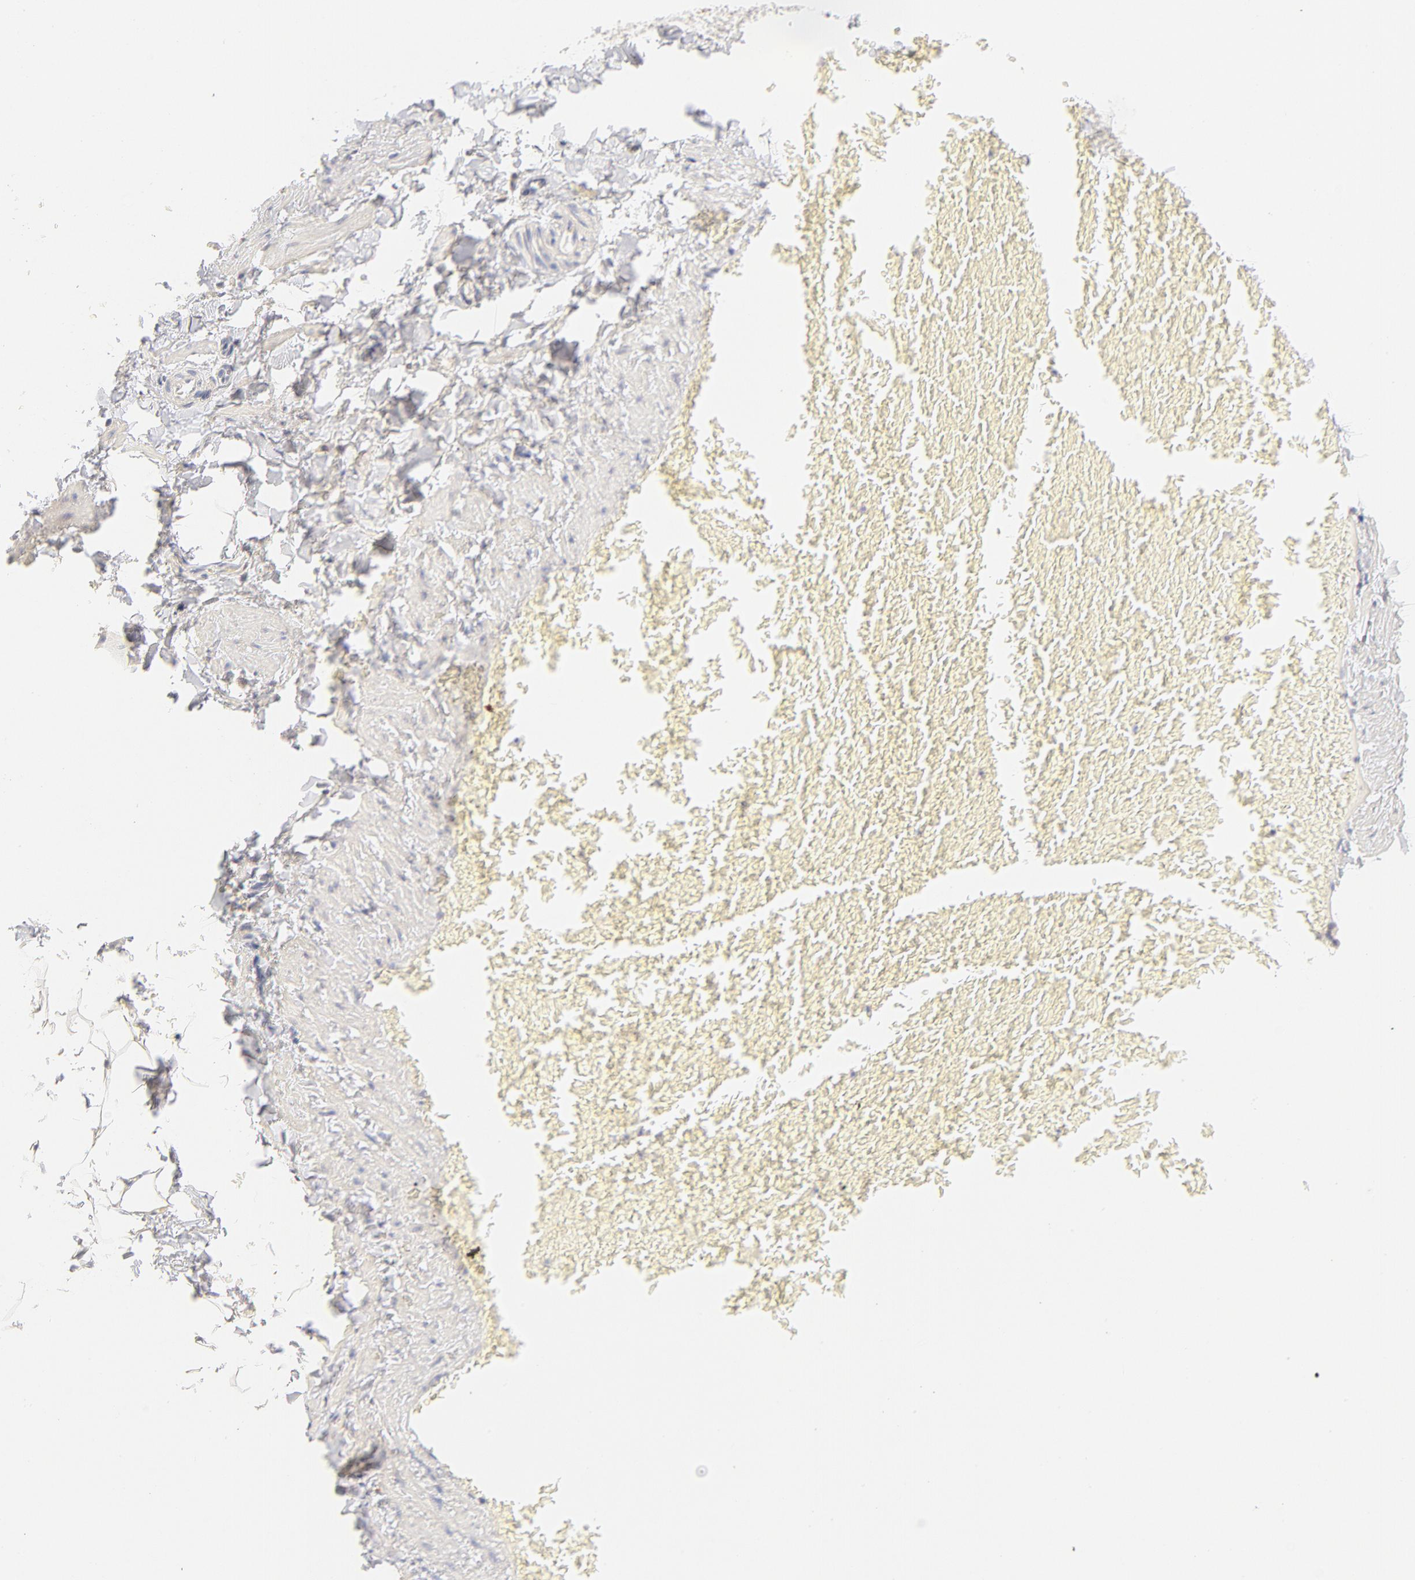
{"staining": {"intensity": "weak", "quantity": "<25%", "location": "cytoplasmic/membranous"}, "tissue": "adipose tissue", "cell_type": "Adipocytes", "image_type": "normal", "snomed": [{"axis": "morphology", "description": "Normal tissue, NOS"}, {"axis": "topography", "description": "Vascular tissue"}], "caption": "Immunohistochemistry of unremarkable adipose tissue exhibits no expression in adipocytes. (Brightfield microscopy of DAB (3,3'-diaminobenzidine) immunohistochemistry at high magnification).", "gene": "RPS6KA1", "patient": {"sex": "male", "age": 41}}